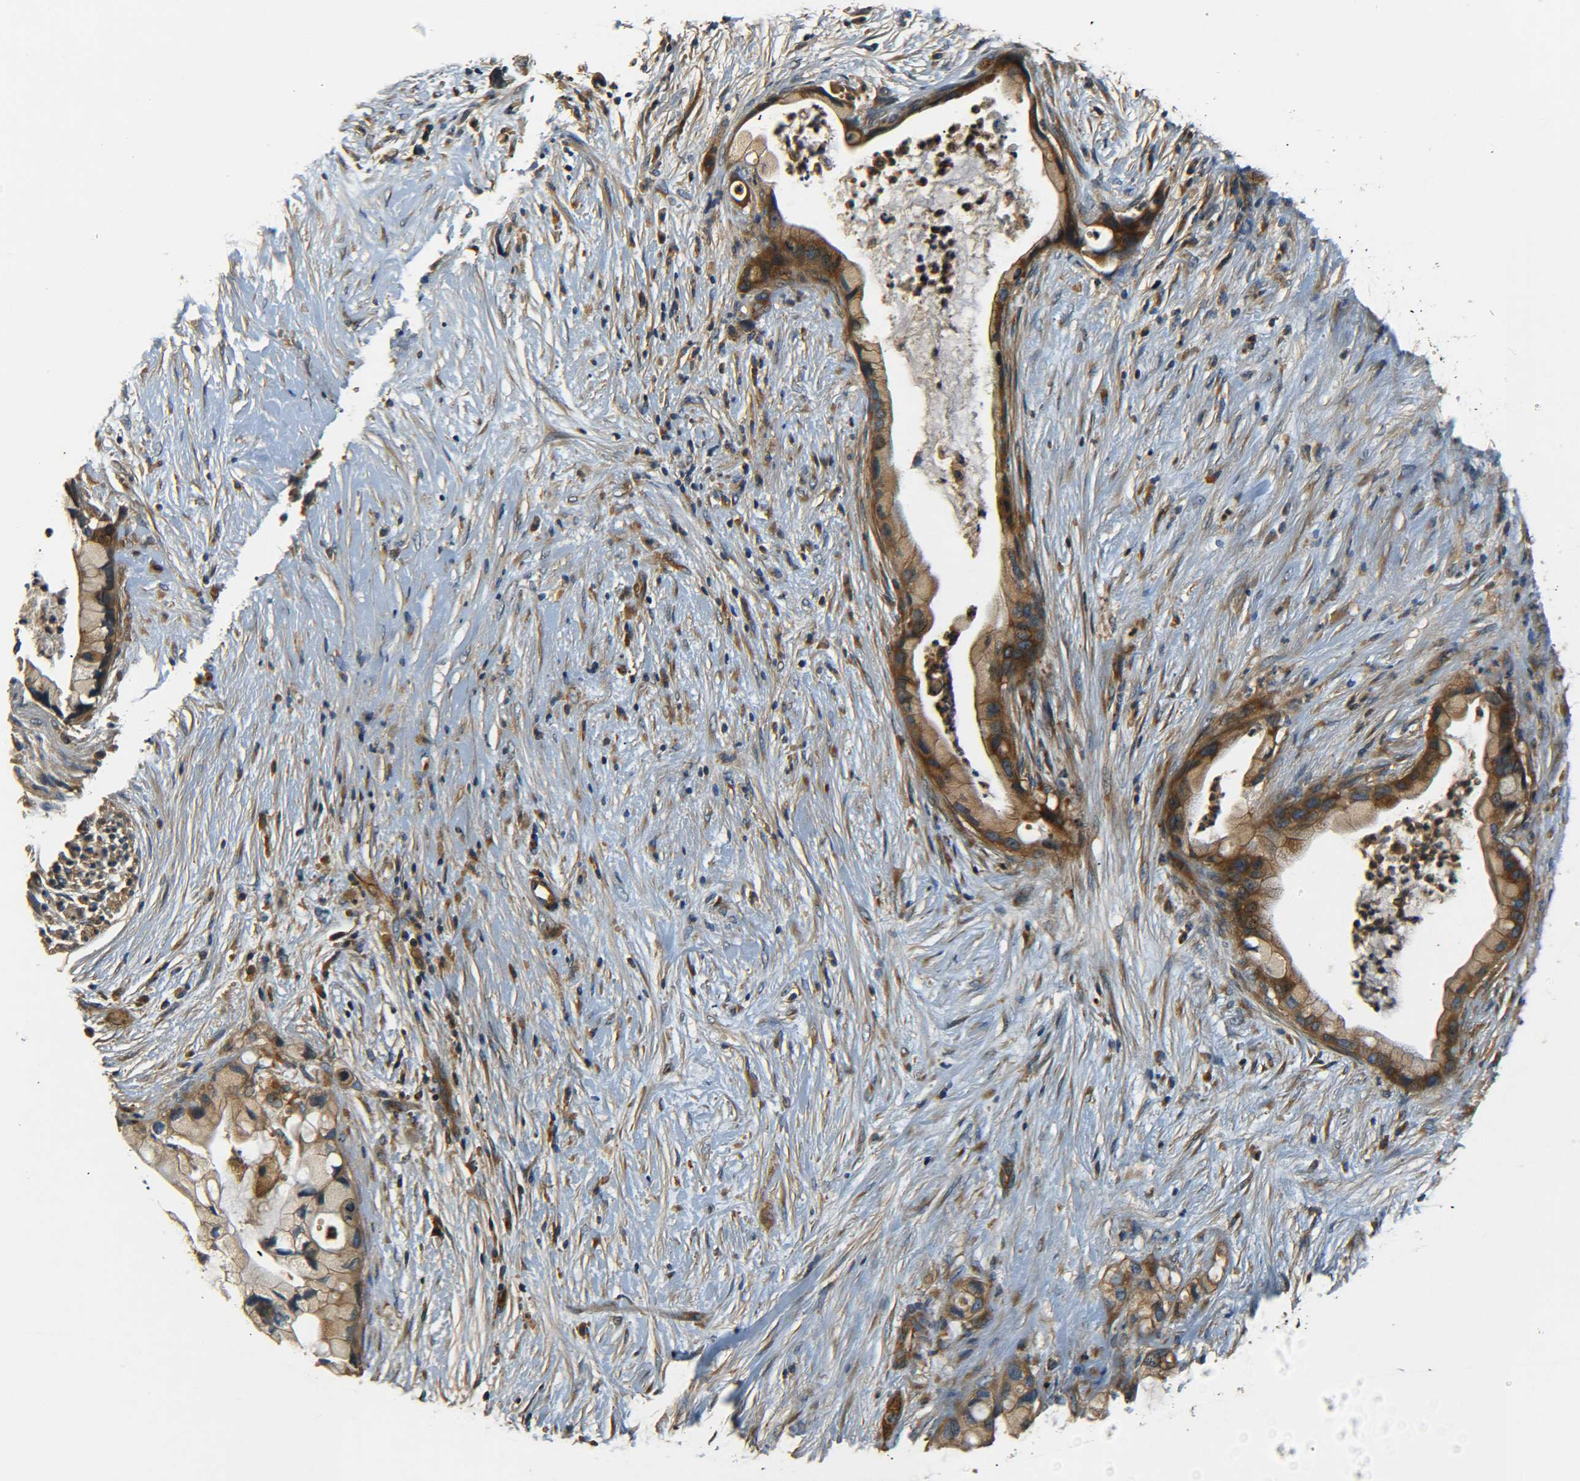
{"staining": {"intensity": "strong", "quantity": ">75%", "location": "cytoplasmic/membranous"}, "tissue": "pancreatic cancer", "cell_type": "Tumor cells", "image_type": "cancer", "snomed": [{"axis": "morphology", "description": "Adenocarcinoma, NOS"}, {"axis": "topography", "description": "Pancreas"}], "caption": "A brown stain highlights strong cytoplasmic/membranous staining of a protein in adenocarcinoma (pancreatic) tumor cells. The staining was performed using DAB (3,3'-diaminobenzidine) to visualize the protein expression in brown, while the nuclei were stained in blue with hematoxylin (Magnification: 20x).", "gene": "LRCH3", "patient": {"sex": "female", "age": 59}}